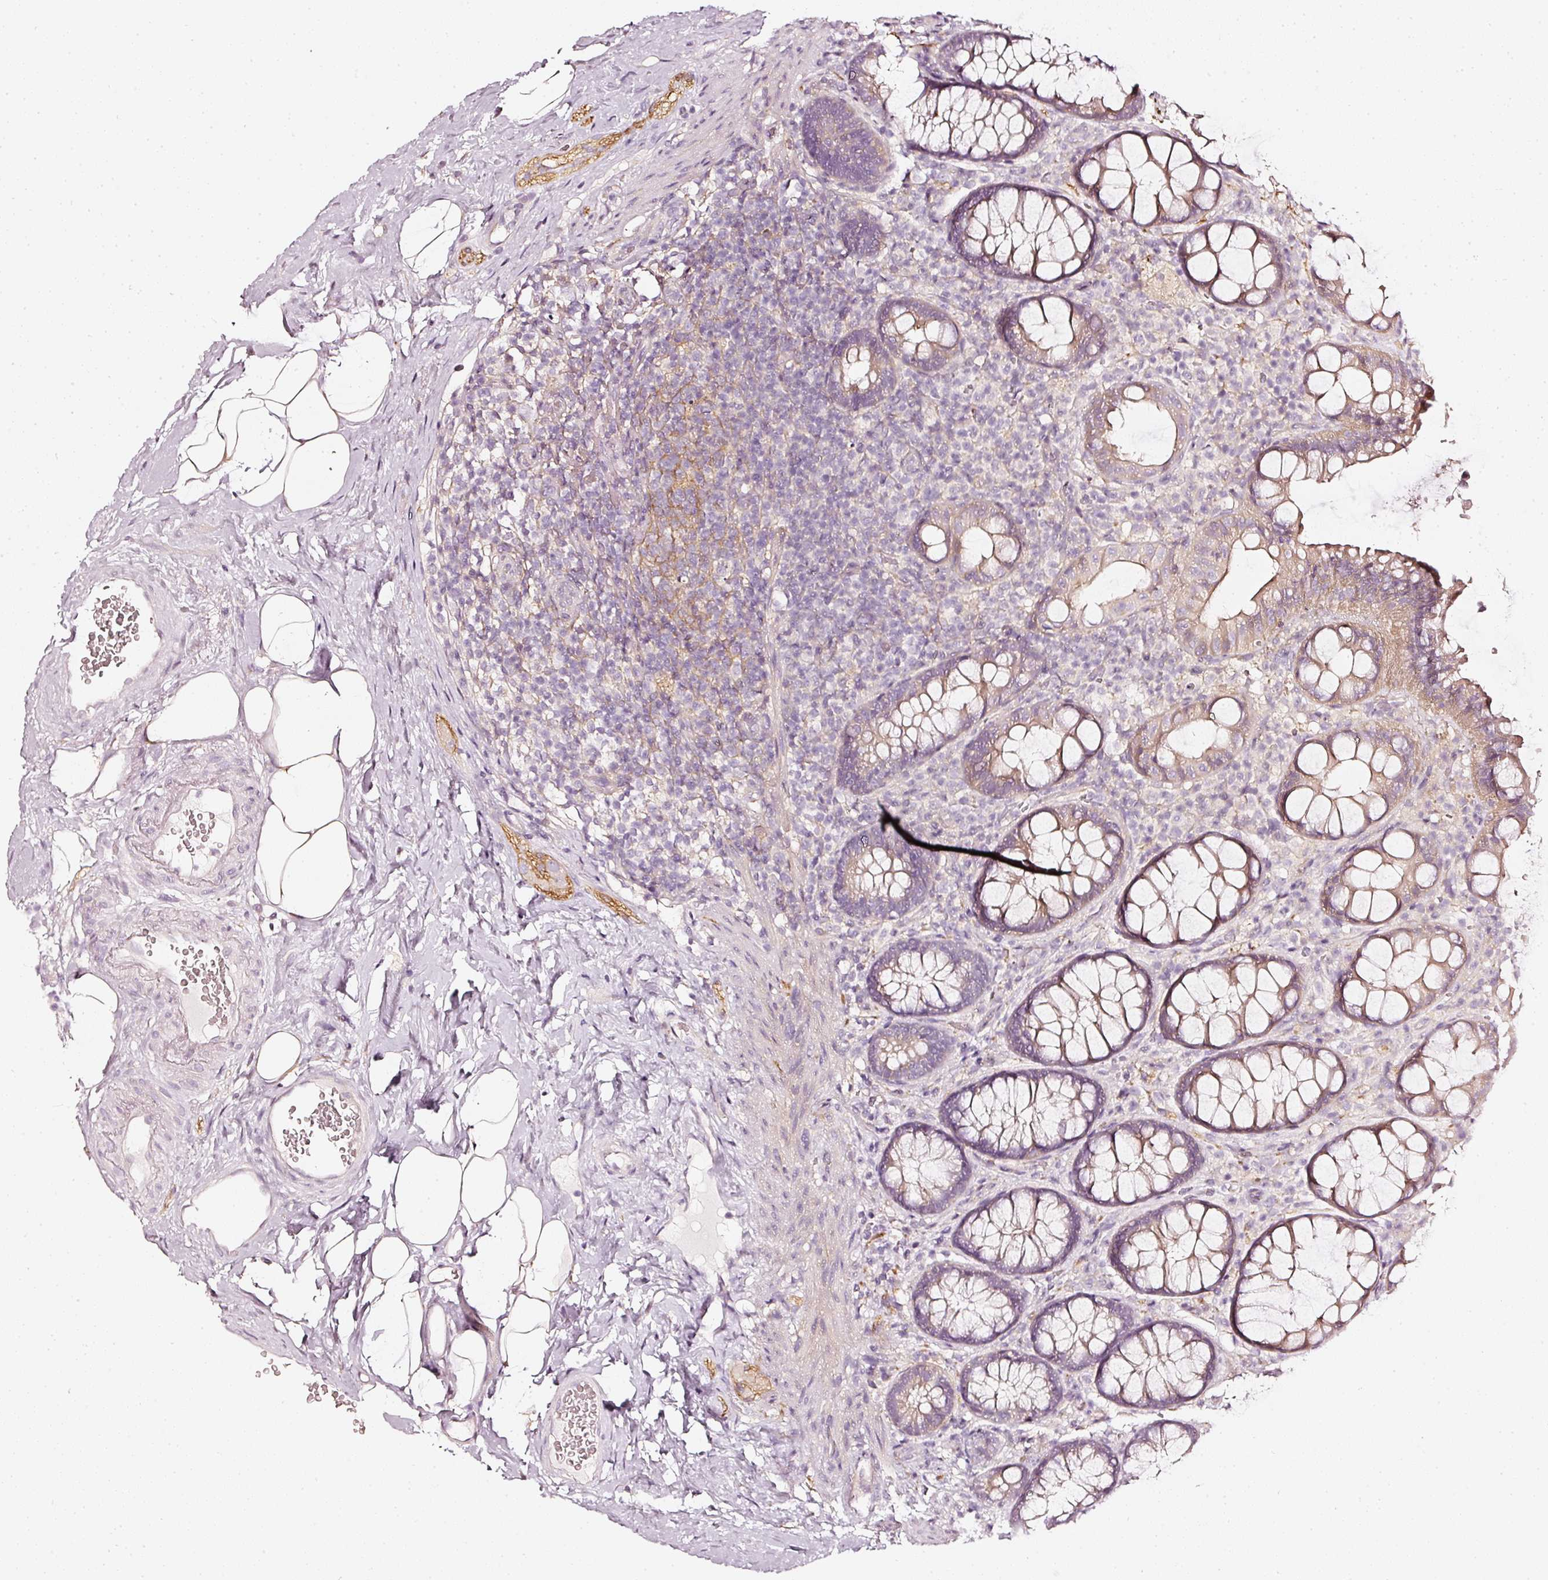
{"staining": {"intensity": "weak", "quantity": ">75%", "location": "cytoplasmic/membranous"}, "tissue": "rectum", "cell_type": "Glandular cells", "image_type": "normal", "snomed": [{"axis": "morphology", "description": "Normal tissue, NOS"}, {"axis": "topography", "description": "Rectum"}], "caption": "This micrograph demonstrates unremarkable rectum stained with IHC to label a protein in brown. The cytoplasmic/membranous of glandular cells show weak positivity for the protein. Nuclei are counter-stained blue.", "gene": "CNP", "patient": {"sex": "female", "age": 67}}